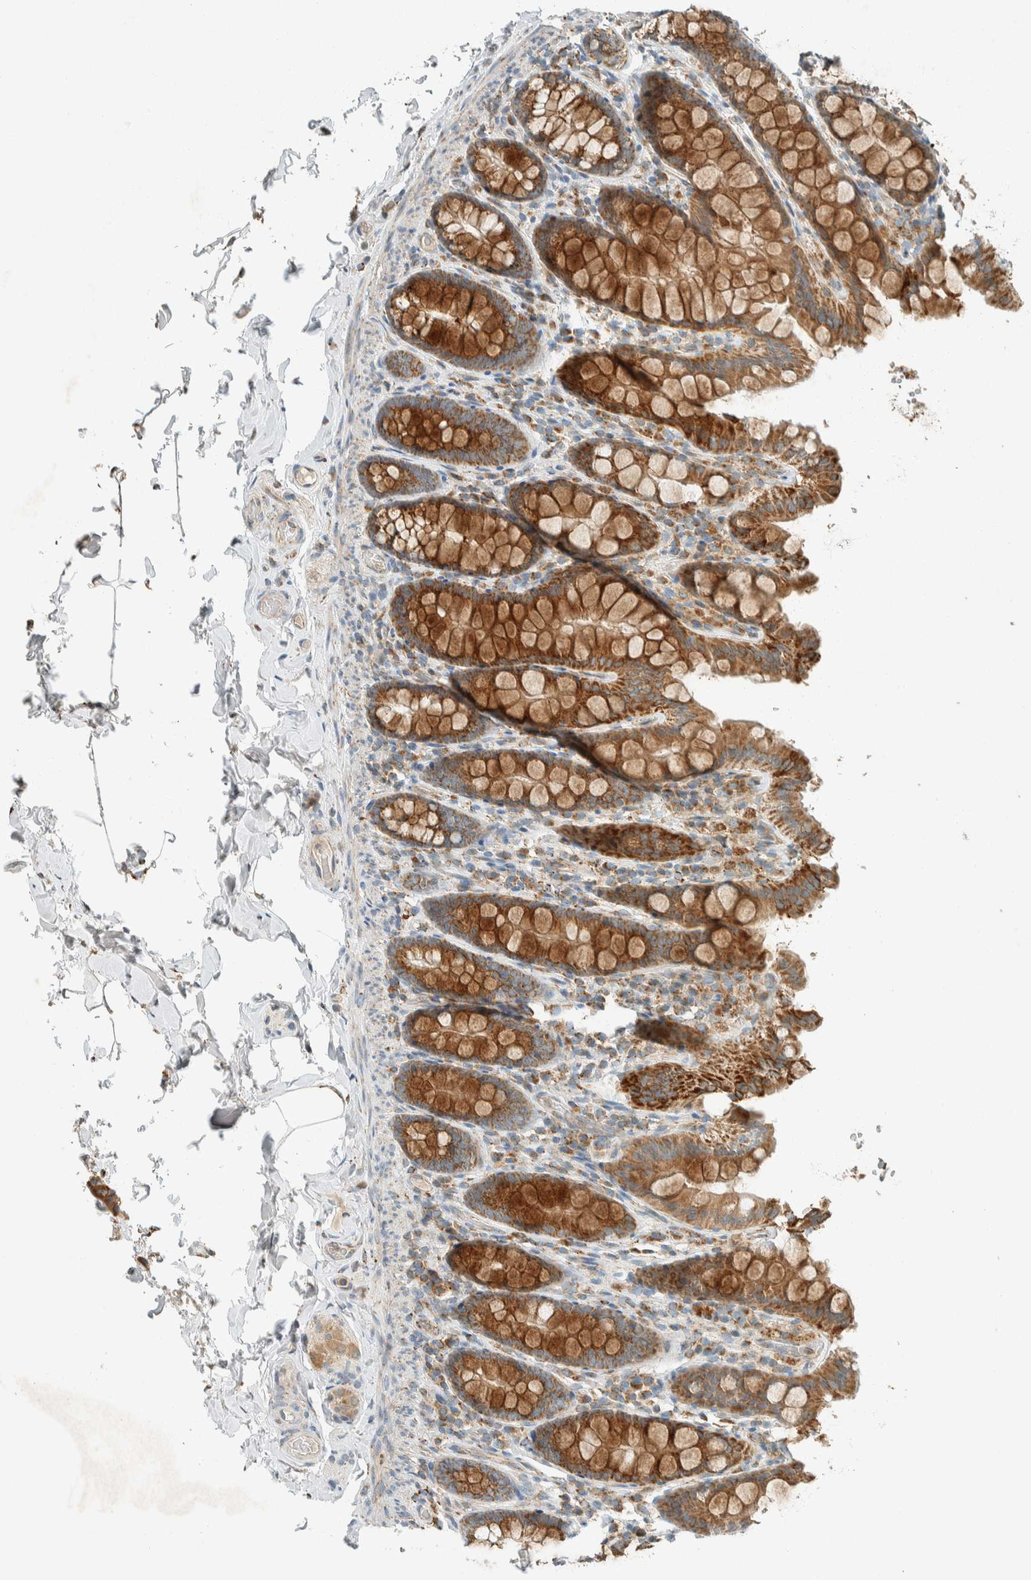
{"staining": {"intensity": "weak", "quantity": ">75%", "location": "cytoplasmic/membranous"}, "tissue": "colon", "cell_type": "Endothelial cells", "image_type": "normal", "snomed": [{"axis": "morphology", "description": "Normal tissue, NOS"}, {"axis": "topography", "description": "Colon"}, {"axis": "topography", "description": "Peripheral nerve tissue"}], "caption": "Protein staining demonstrates weak cytoplasmic/membranous staining in approximately >75% of endothelial cells in normal colon. The protein of interest is stained brown, and the nuclei are stained in blue (DAB IHC with brightfield microscopy, high magnification).", "gene": "SPAG5", "patient": {"sex": "female", "age": 61}}